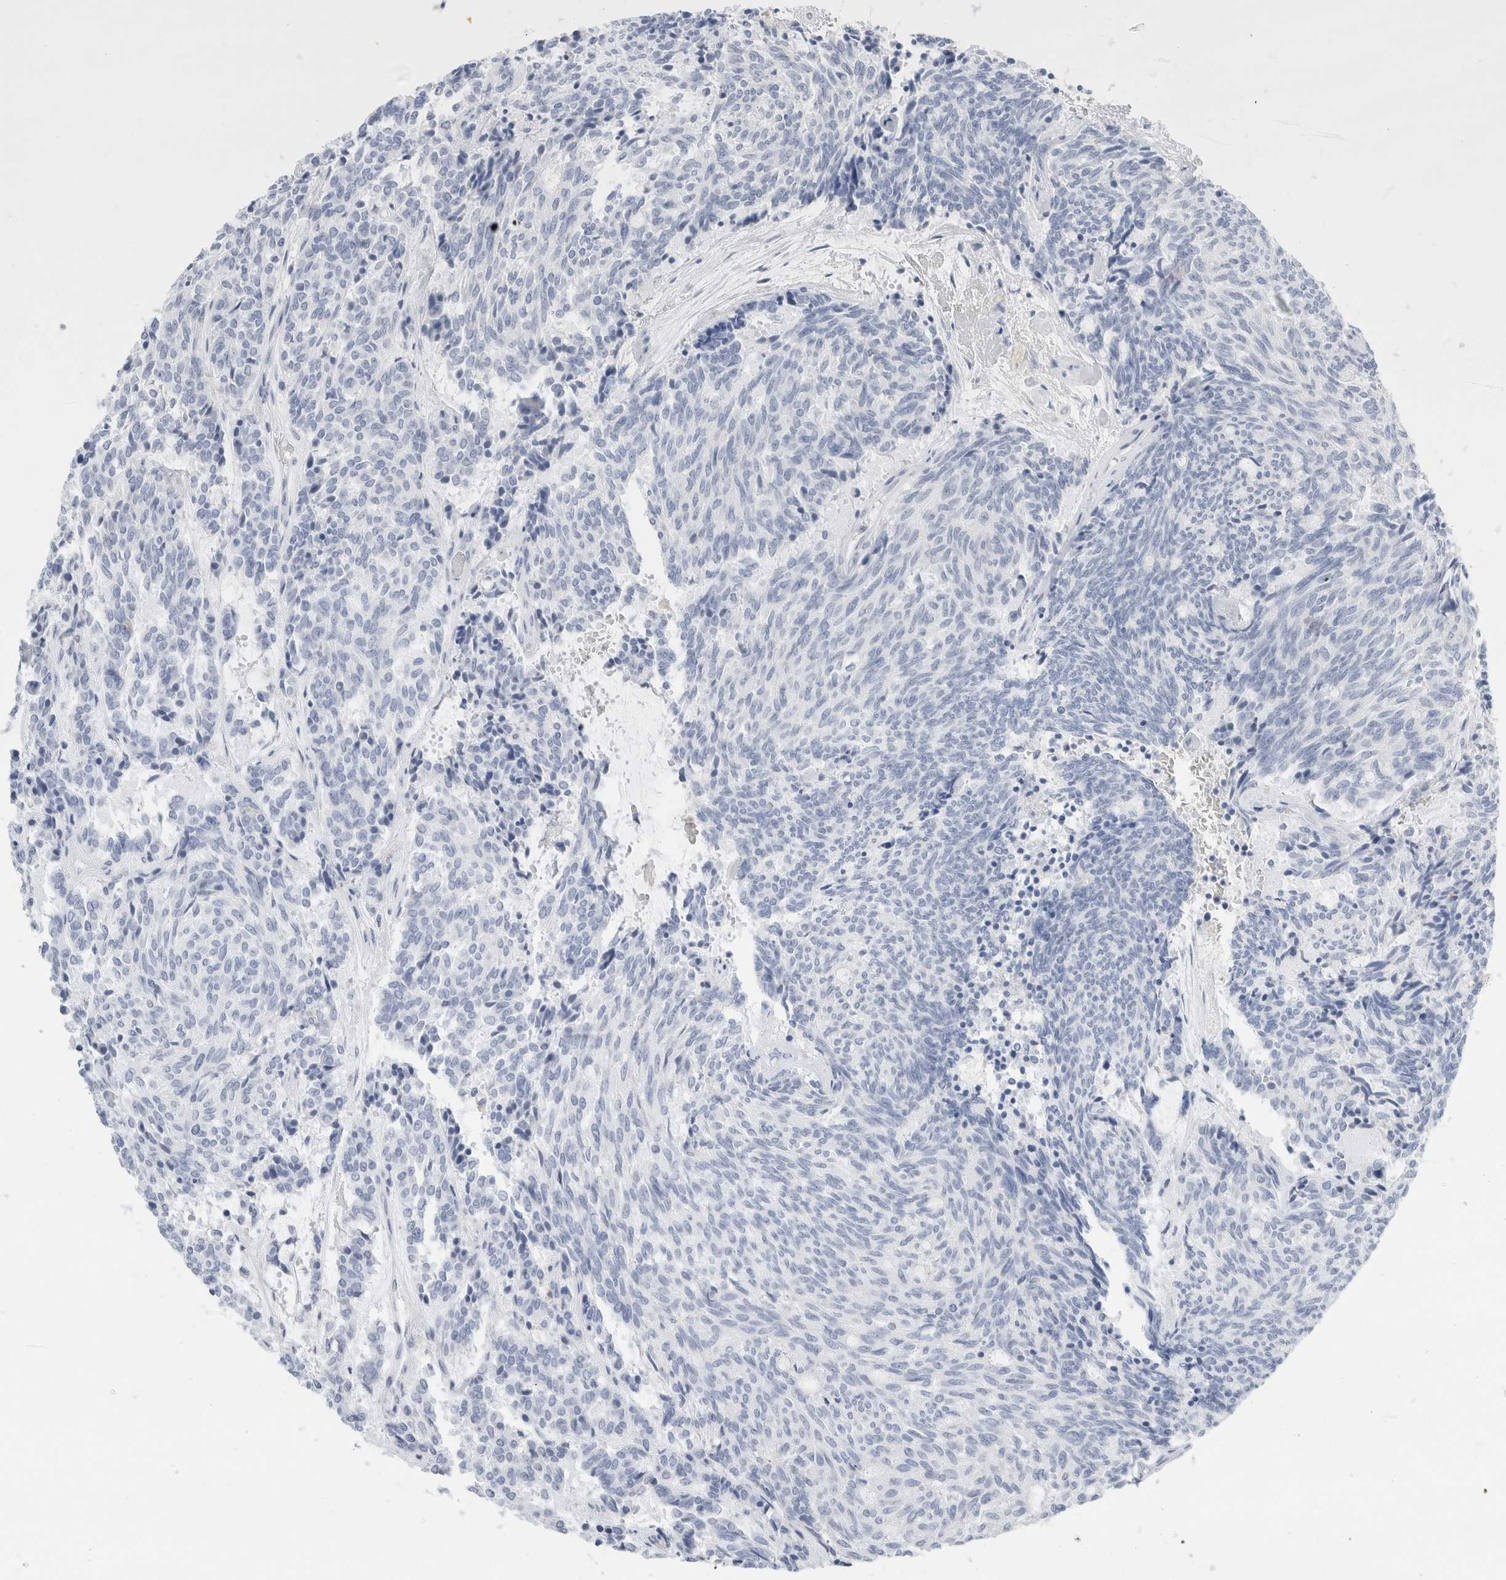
{"staining": {"intensity": "negative", "quantity": "none", "location": "none"}, "tissue": "carcinoid", "cell_type": "Tumor cells", "image_type": "cancer", "snomed": [{"axis": "morphology", "description": "Carcinoid, malignant, NOS"}, {"axis": "topography", "description": "Pancreas"}], "caption": "IHC of carcinoid exhibits no positivity in tumor cells.", "gene": "ADAM30", "patient": {"sex": "female", "age": 54}}